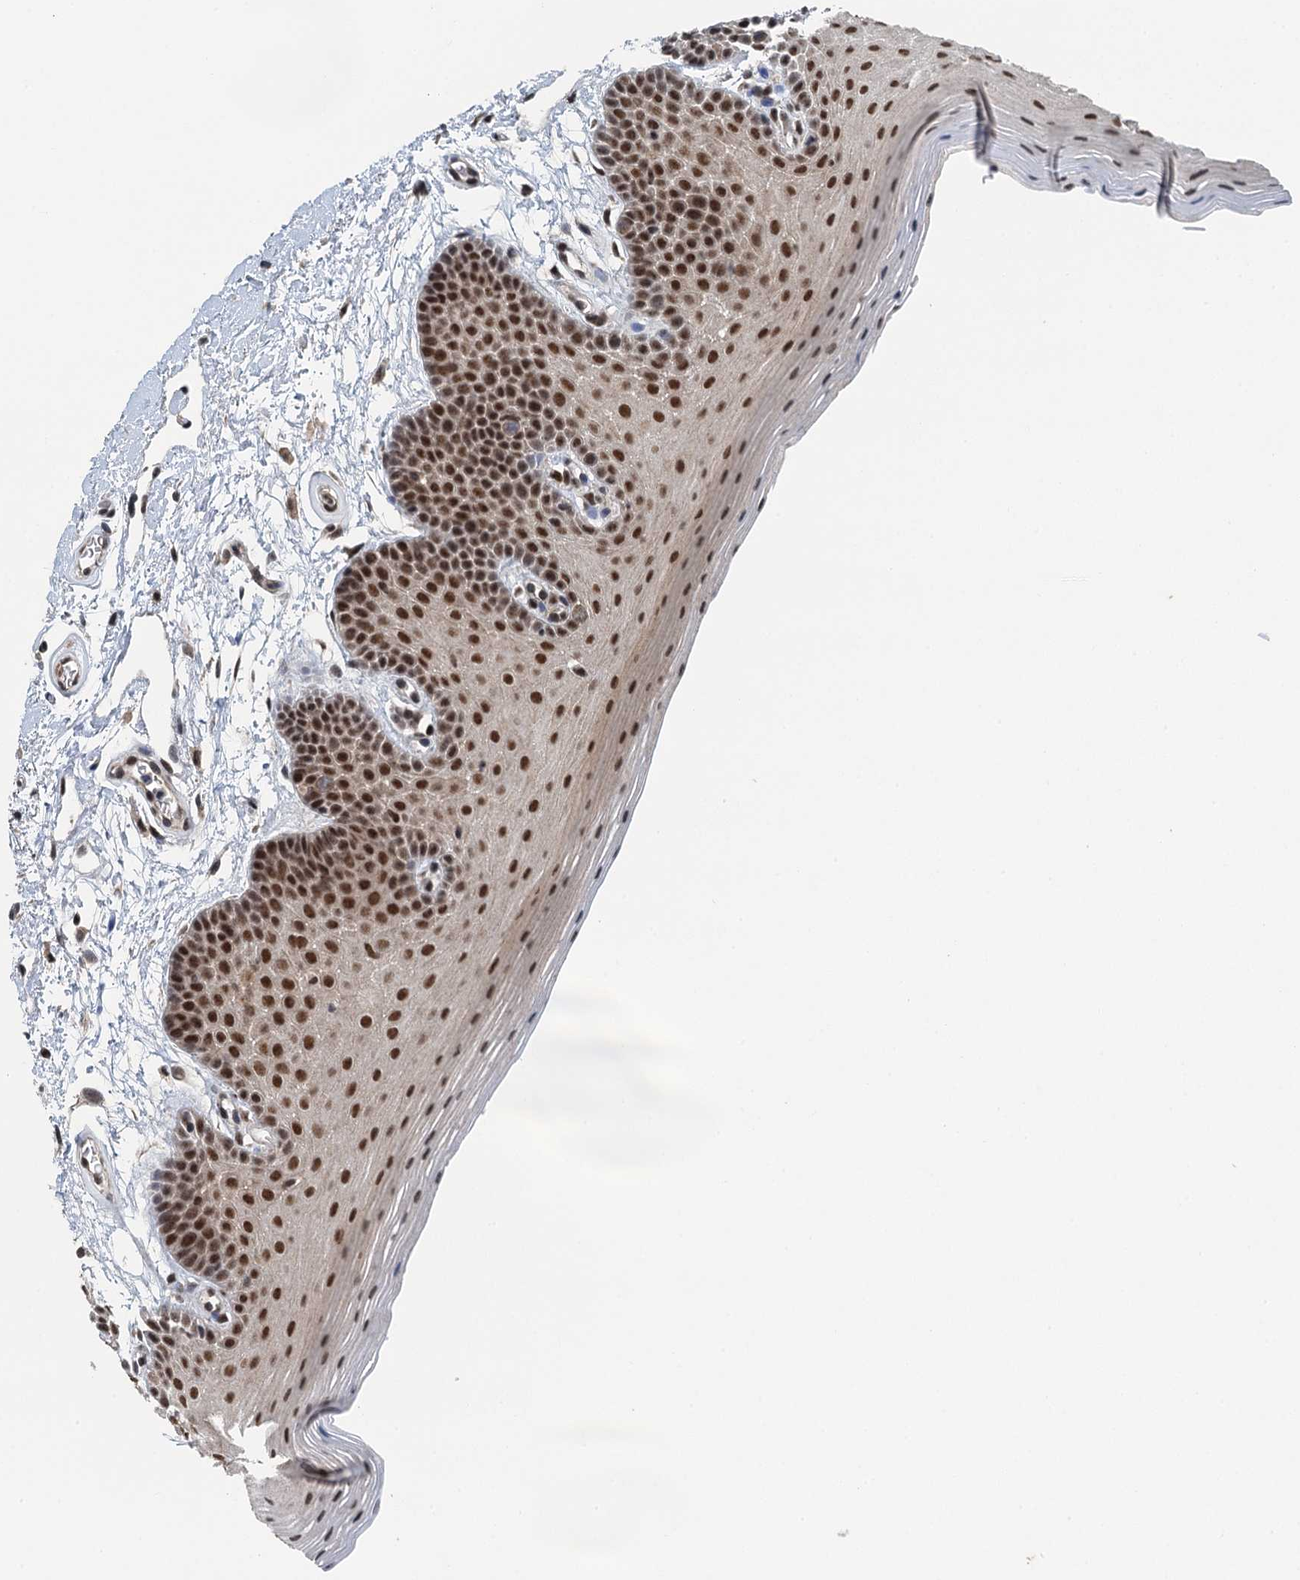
{"staining": {"intensity": "strong", "quantity": ">75%", "location": "nuclear"}, "tissue": "oral mucosa", "cell_type": "Squamous epithelial cells", "image_type": "normal", "snomed": [{"axis": "morphology", "description": "Normal tissue, NOS"}, {"axis": "topography", "description": "Oral tissue"}], "caption": "The image shows staining of benign oral mucosa, revealing strong nuclear protein staining (brown color) within squamous epithelial cells. (DAB (3,3'-diaminobenzidine) IHC with brightfield microscopy, high magnification).", "gene": "MTA3", "patient": {"sex": "male", "age": 62}}